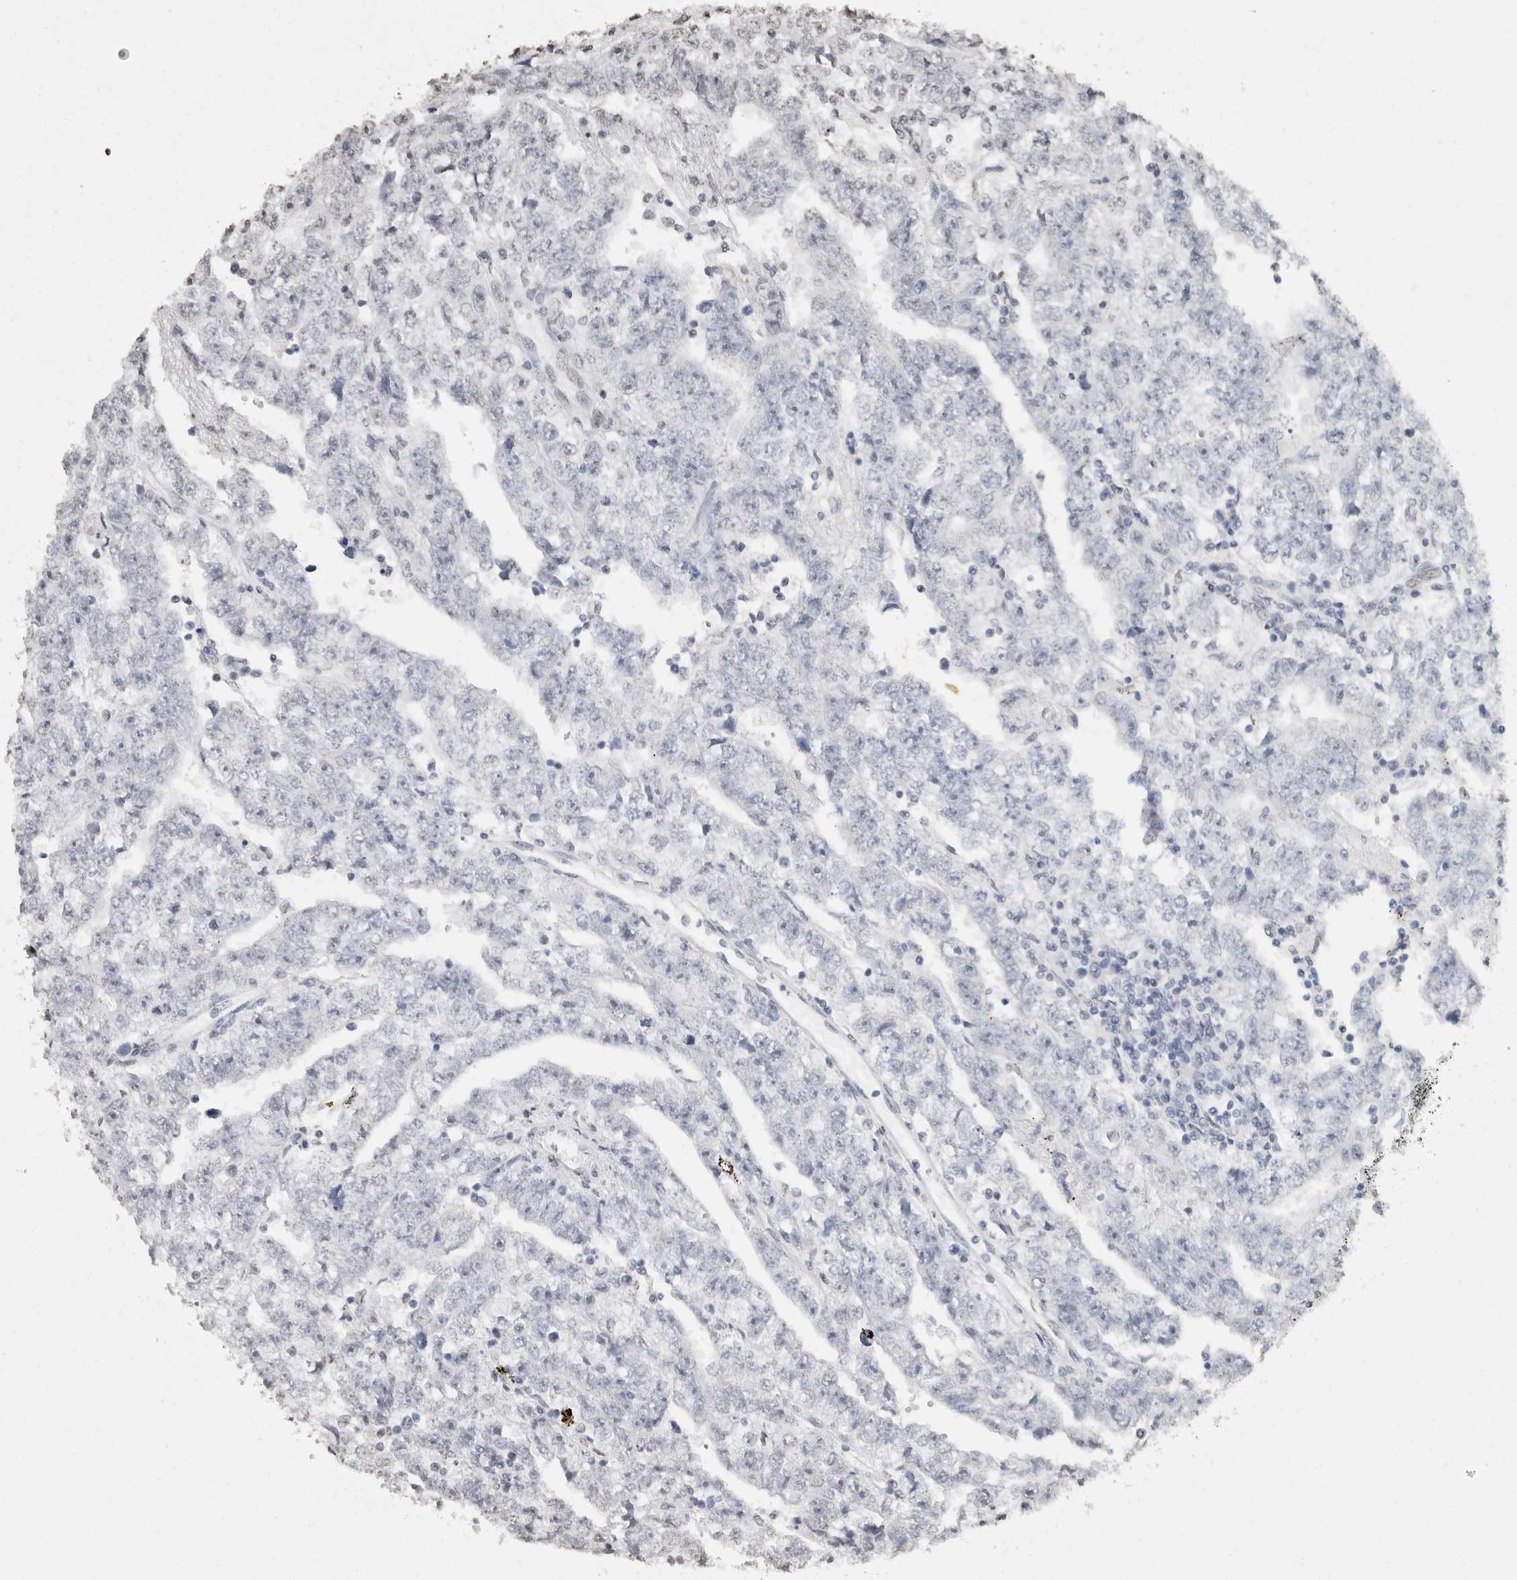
{"staining": {"intensity": "negative", "quantity": "none", "location": "none"}, "tissue": "testis cancer", "cell_type": "Tumor cells", "image_type": "cancer", "snomed": [{"axis": "morphology", "description": "Carcinoma, Embryonal, NOS"}, {"axis": "topography", "description": "Testis"}], "caption": "Testis embryonal carcinoma stained for a protein using IHC demonstrates no staining tumor cells.", "gene": "CNTN1", "patient": {"sex": "male", "age": 25}}